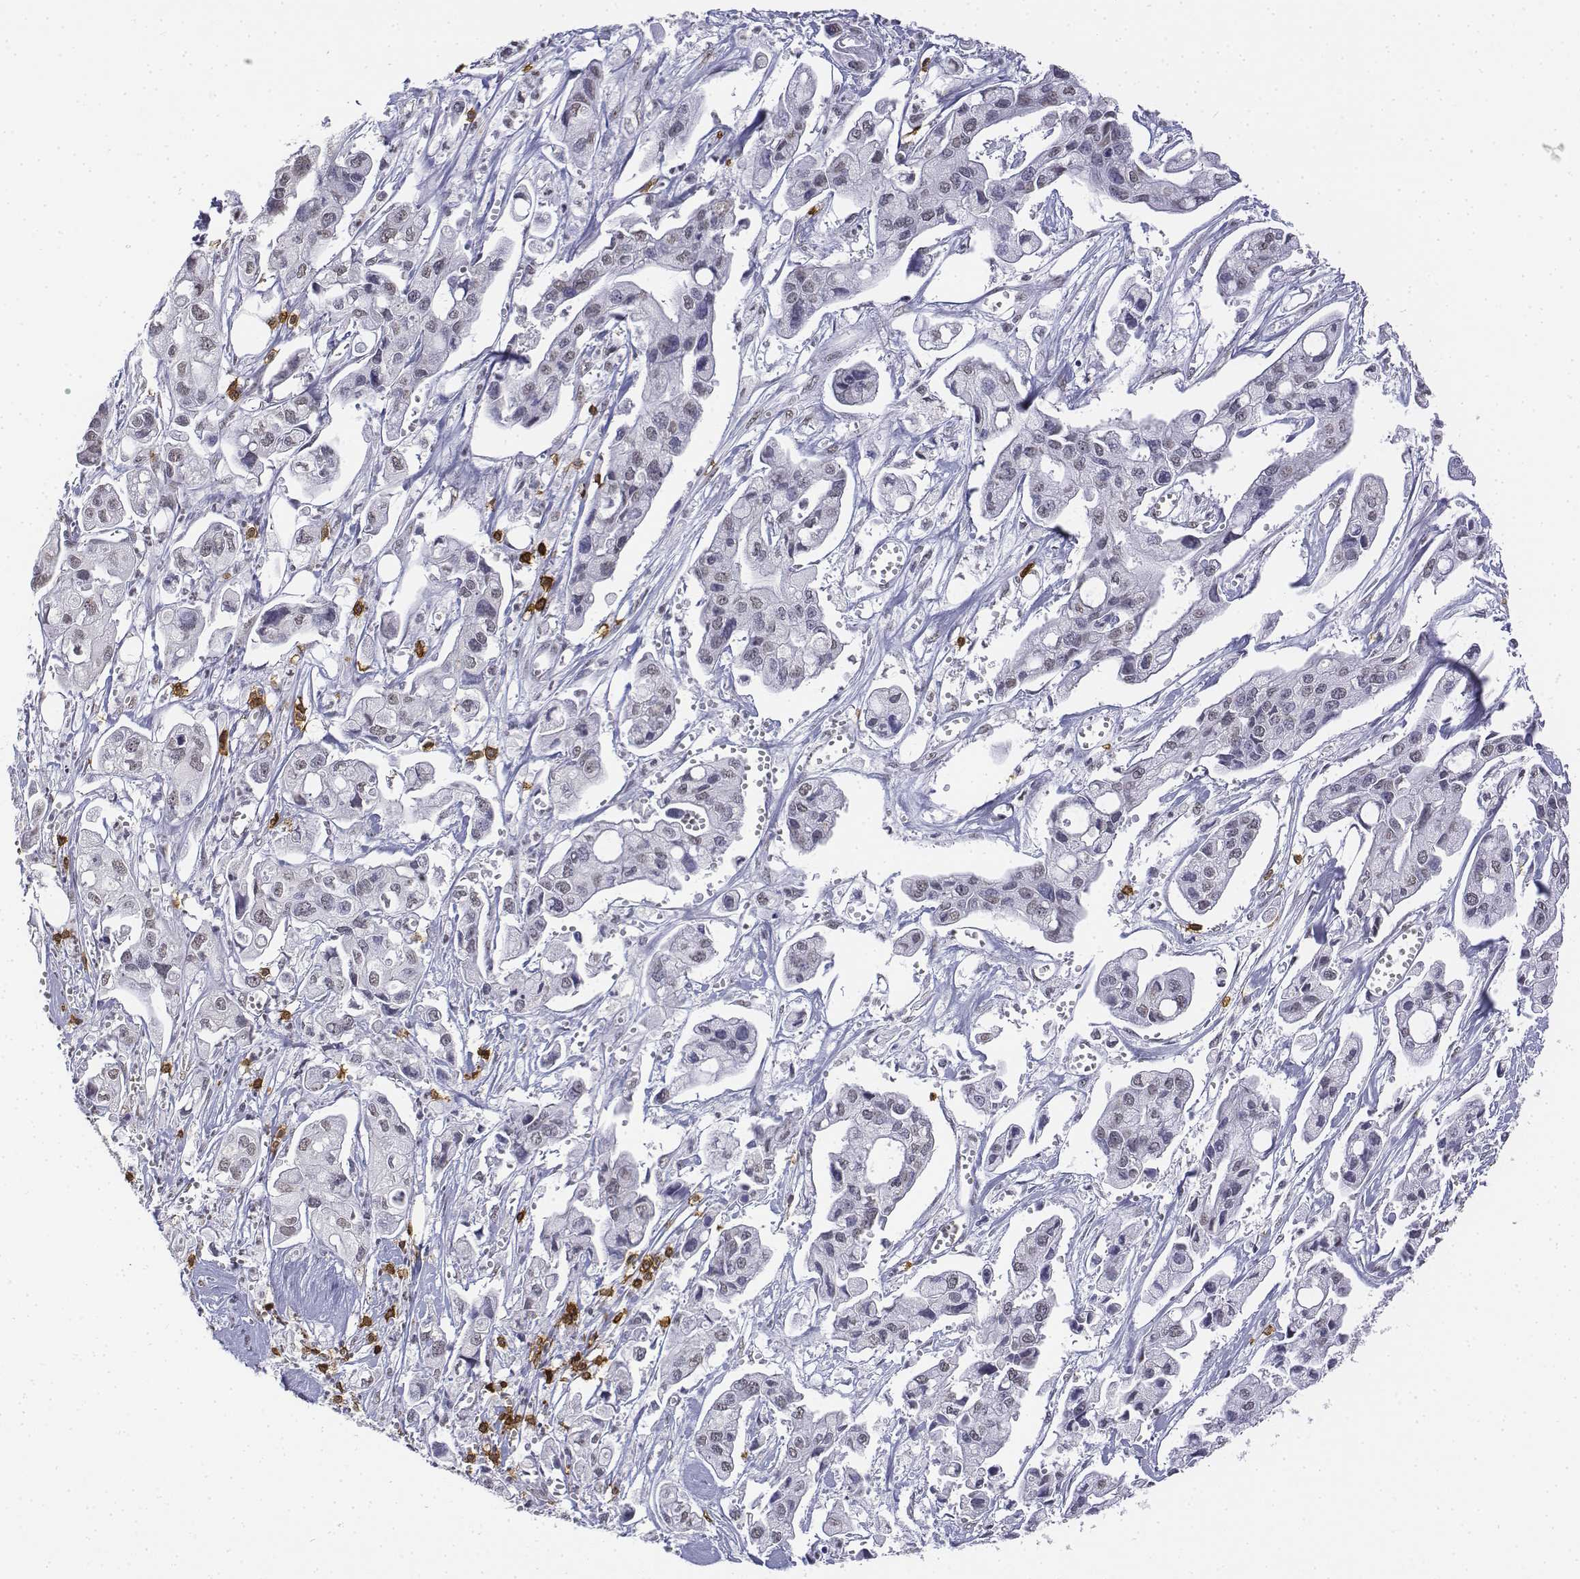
{"staining": {"intensity": "negative", "quantity": "none", "location": "none"}, "tissue": "pancreatic cancer", "cell_type": "Tumor cells", "image_type": "cancer", "snomed": [{"axis": "morphology", "description": "Adenocarcinoma, NOS"}, {"axis": "topography", "description": "Pancreas"}], "caption": "There is no significant positivity in tumor cells of pancreatic adenocarcinoma.", "gene": "CD3E", "patient": {"sex": "male", "age": 70}}